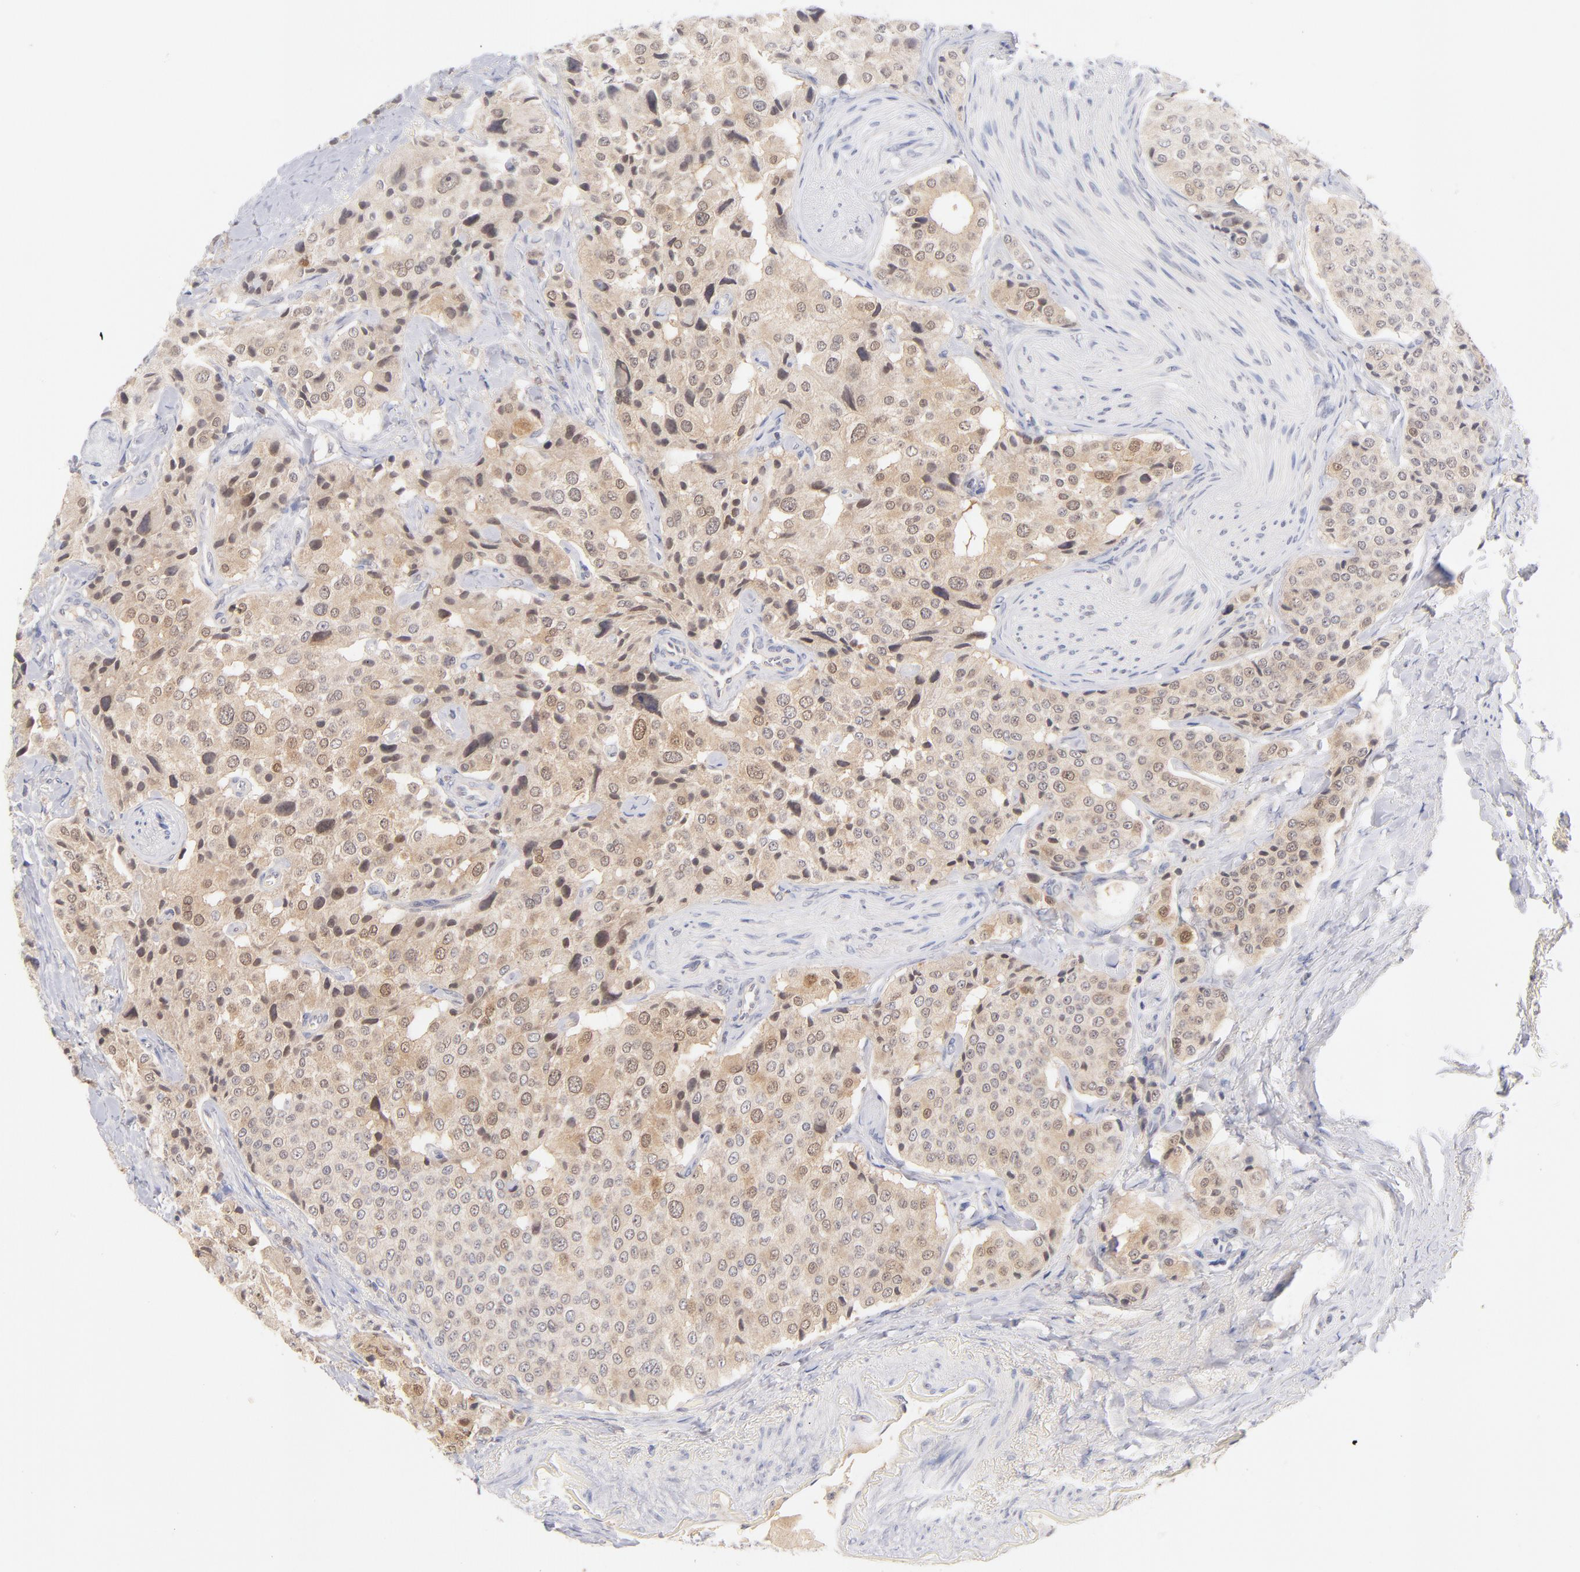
{"staining": {"intensity": "weak", "quantity": ">75%", "location": "cytoplasmic/membranous,nuclear"}, "tissue": "carcinoid", "cell_type": "Tumor cells", "image_type": "cancer", "snomed": [{"axis": "morphology", "description": "Carcinoid, malignant, NOS"}, {"axis": "topography", "description": "Colon"}], "caption": "This micrograph shows immunohistochemistry staining of carcinoid (malignant), with low weak cytoplasmic/membranous and nuclear expression in approximately >75% of tumor cells.", "gene": "CASP6", "patient": {"sex": "female", "age": 61}}